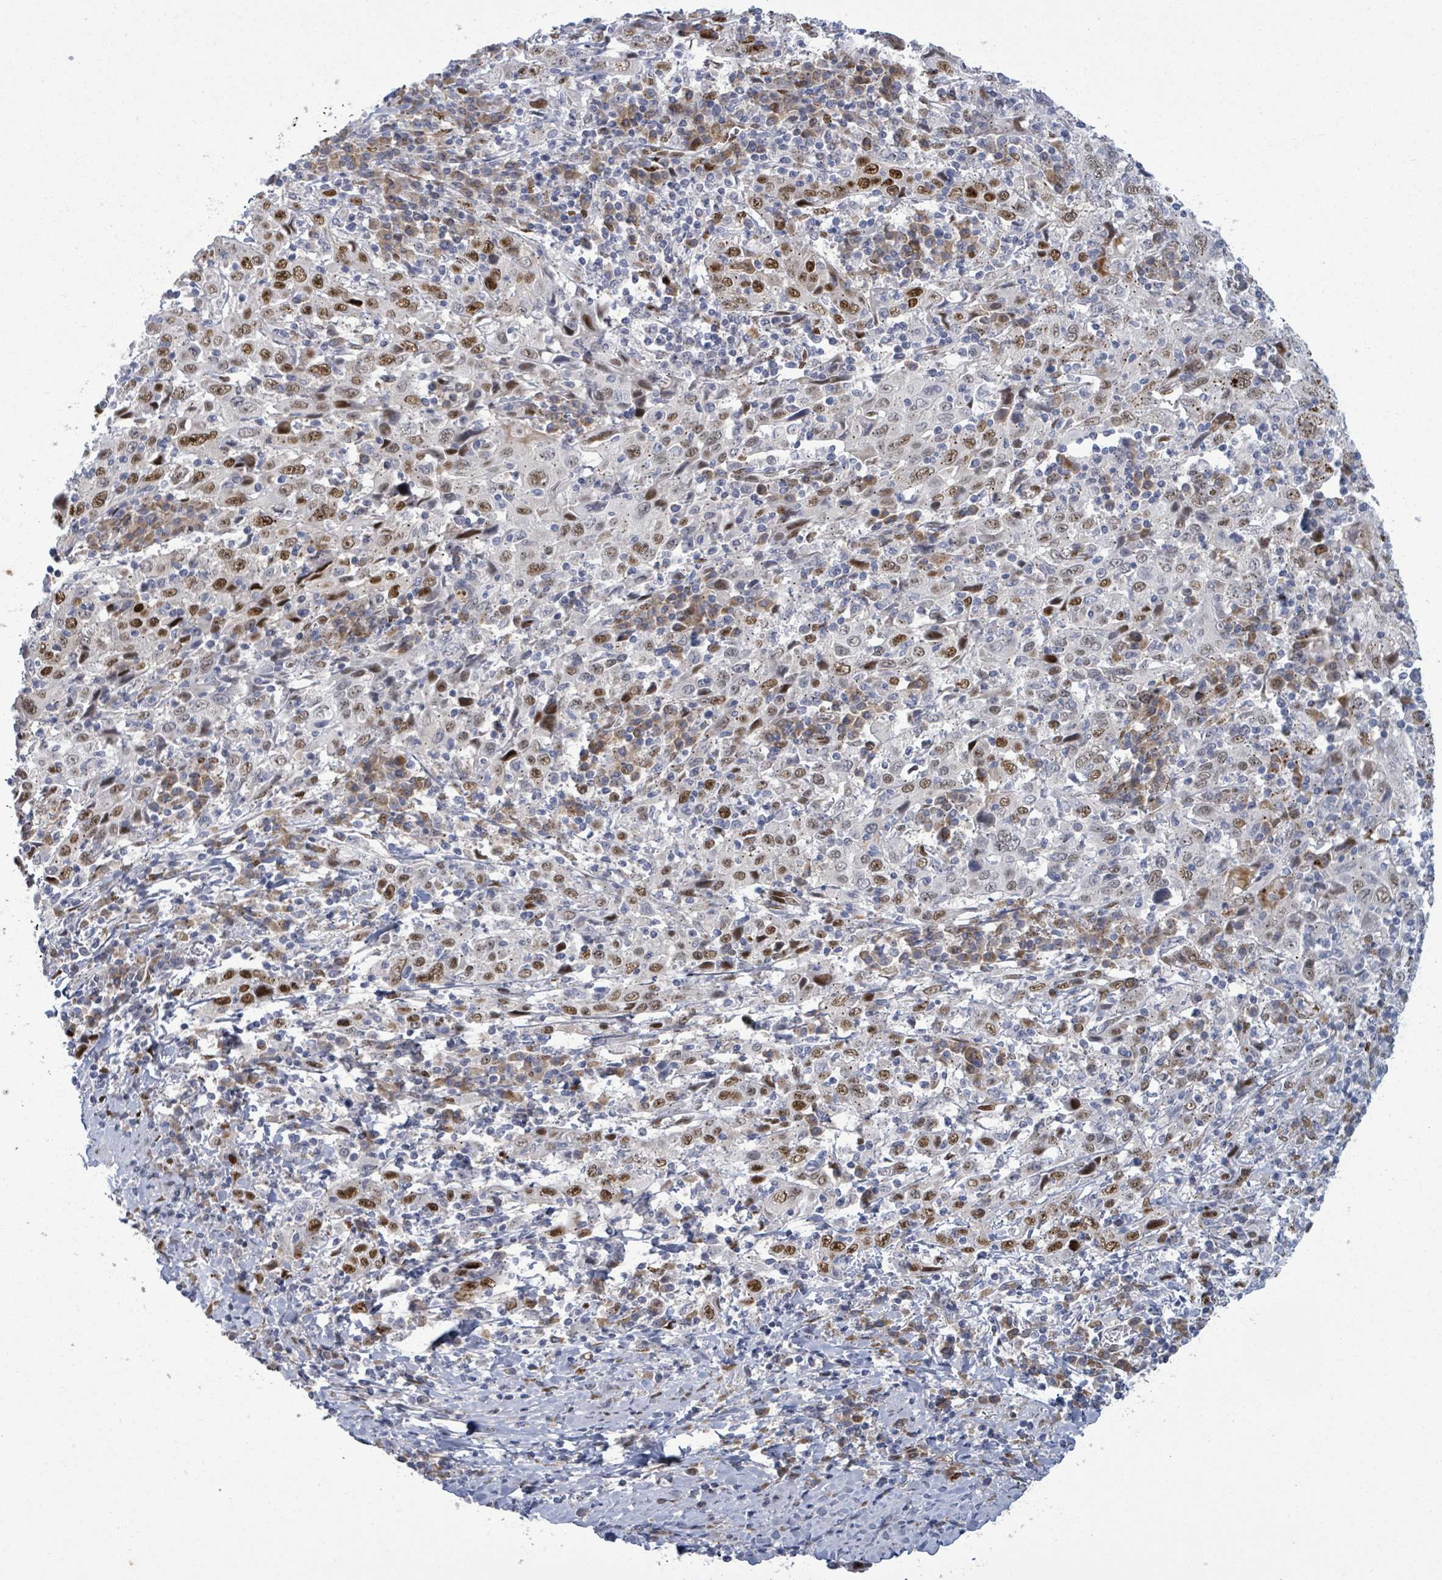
{"staining": {"intensity": "strong", "quantity": "25%-75%", "location": "nuclear"}, "tissue": "cervical cancer", "cell_type": "Tumor cells", "image_type": "cancer", "snomed": [{"axis": "morphology", "description": "Squamous cell carcinoma, NOS"}, {"axis": "topography", "description": "Cervix"}], "caption": "Brown immunohistochemical staining in human cervical cancer (squamous cell carcinoma) shows strong nuclear positivity in approximately 25%-75% of tumor cells.", "gene": "TUSC1", "patient": {"sex": "female", "age": 46}}